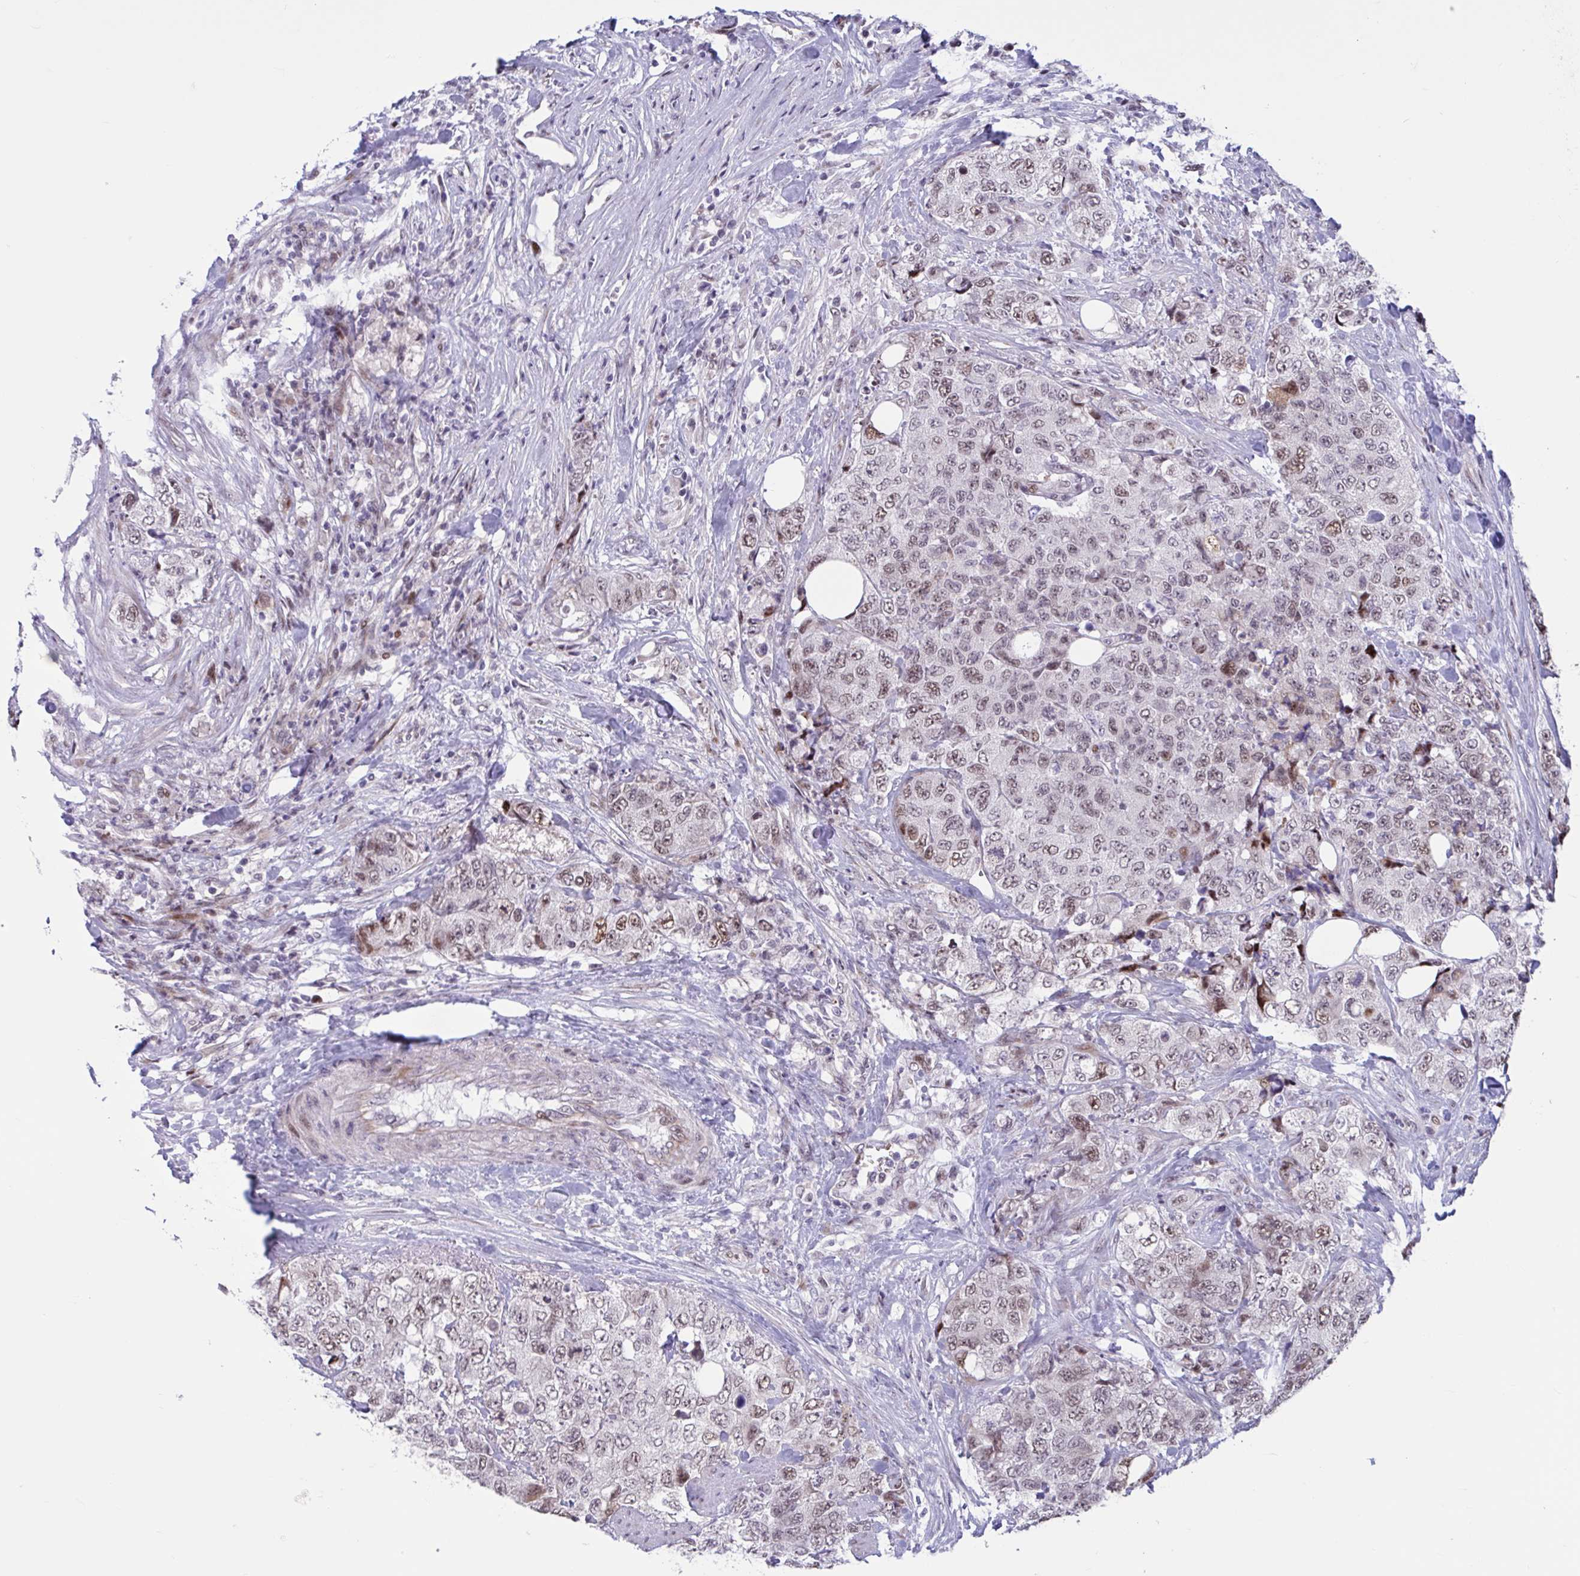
{"staining": {"intensity": "moderate", "quantity": ">75%", "location": "nuclear"}, "tissue": "urothelial cancer", "cell_type": "Tumor cells", "image_type": "cancer", "snomed": [{"axis": "morphology", "description": "Urothelial carcinoma, High grade"}, {"axis": "topography", "description": "Urinary bladder"}], "caption": "Immunohistochemical staining of human high-grade urothelial carcinoma exhibits moderate nuclear protein staining in approximately >75% of tumor cells. Using DAB (3,3'-diaminobenzidine) (brown) and hematoxylin (blue) stains, captured at high magnification using brightfield microscopy.", "gene": "RBL1", "patient": {"sex": "female", "age": 78}}